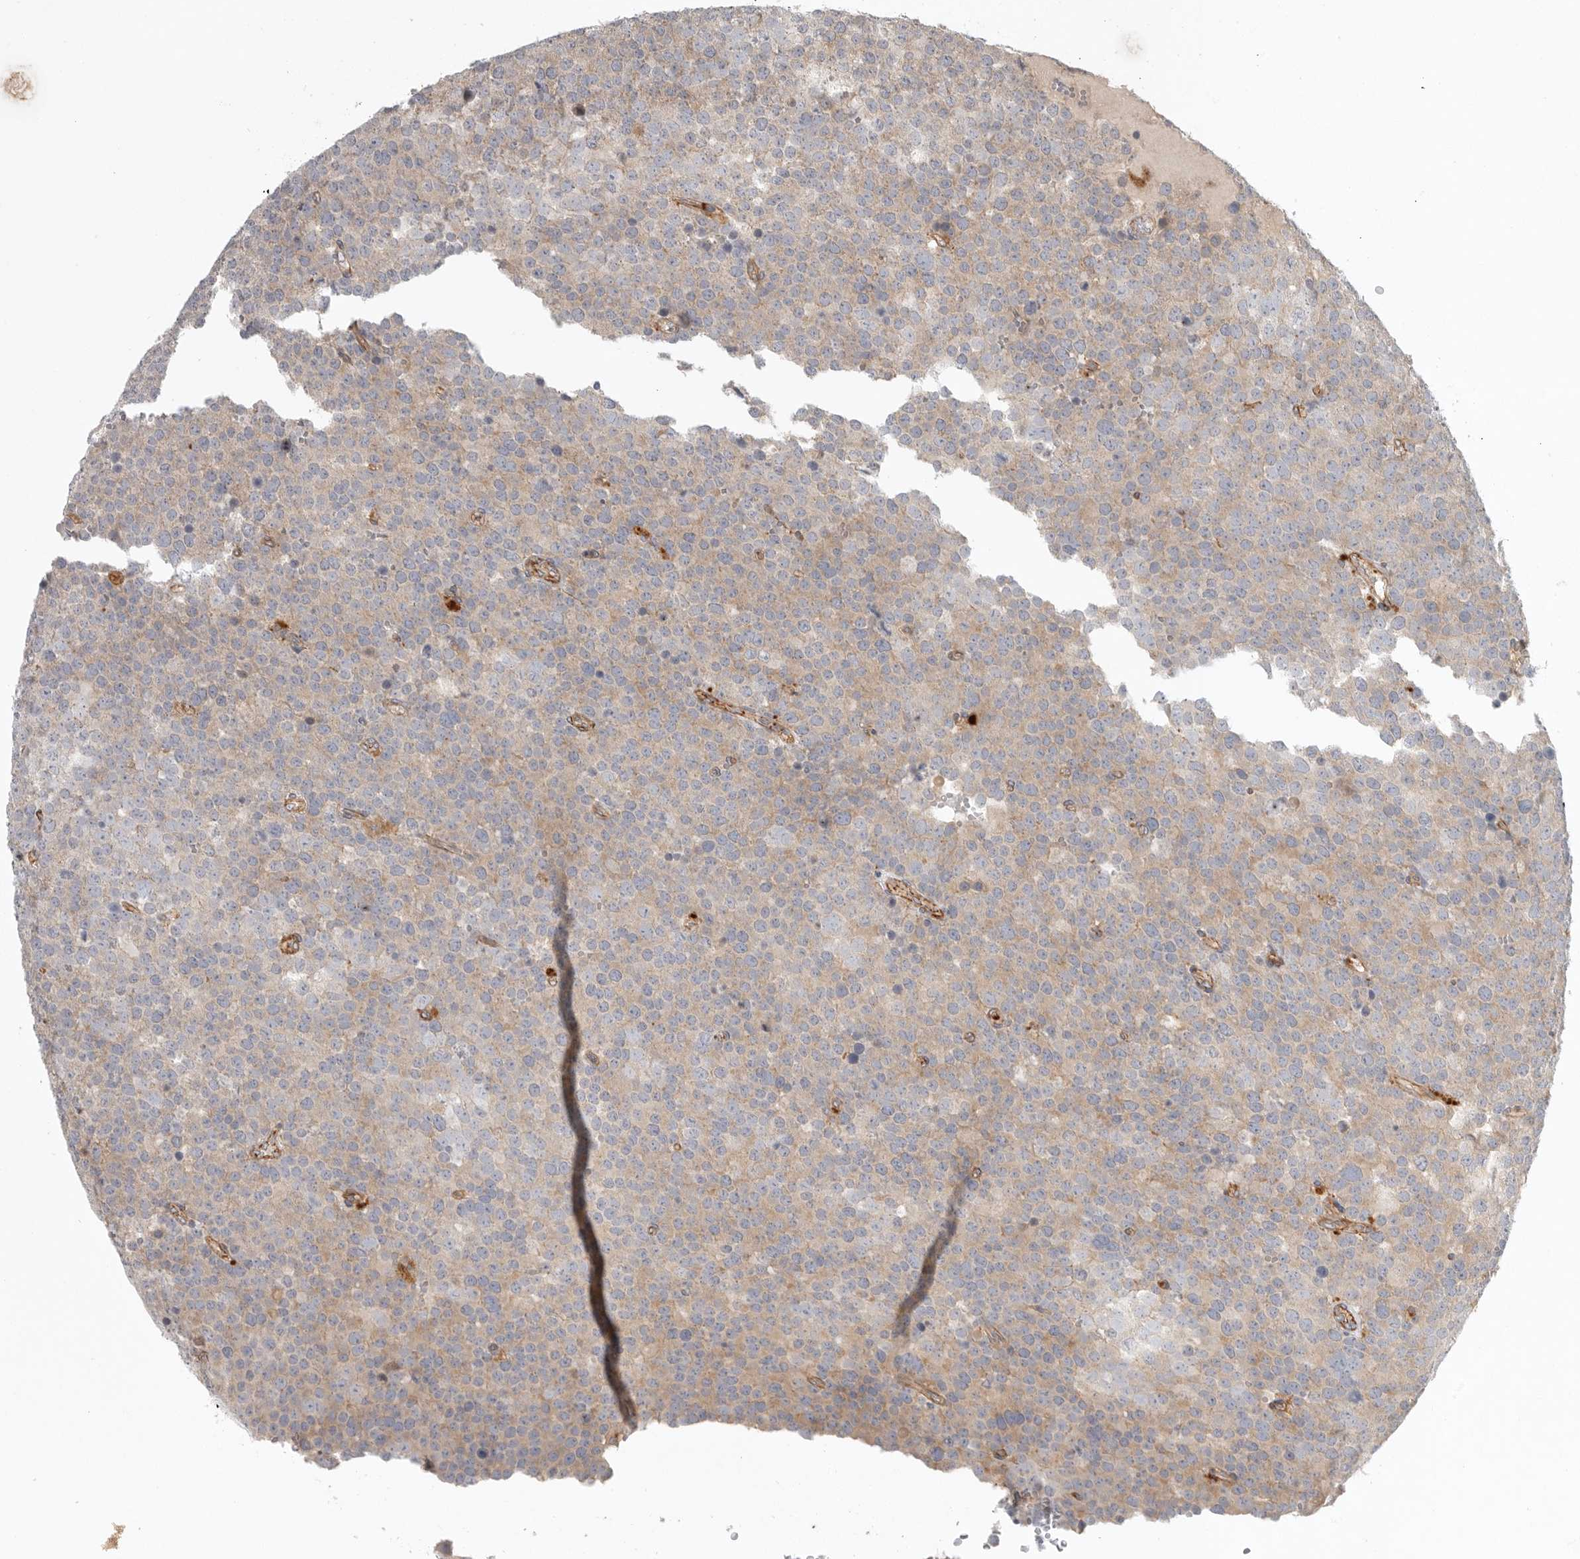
{"staining": {"intensity": "weak", "quantity": ">75%", "location": "cytoplasmic/membranous"}, "tissue": "testis cancer", "cell_type": "Tumor cells", "image_type": "cancer", "snomed": [{"axis": "morphology", "description": "Seminoma, NOS"}, {"axis": "topography", "description": "Testis"}], "caption": "Testis cancer stained with a brown dye demonstrates weak cytoplasmic/membranous positive staining in approximately >75% of tumor cells.", "gene": "LONRF1", "patient": {"sex": "male", "age": 71}}